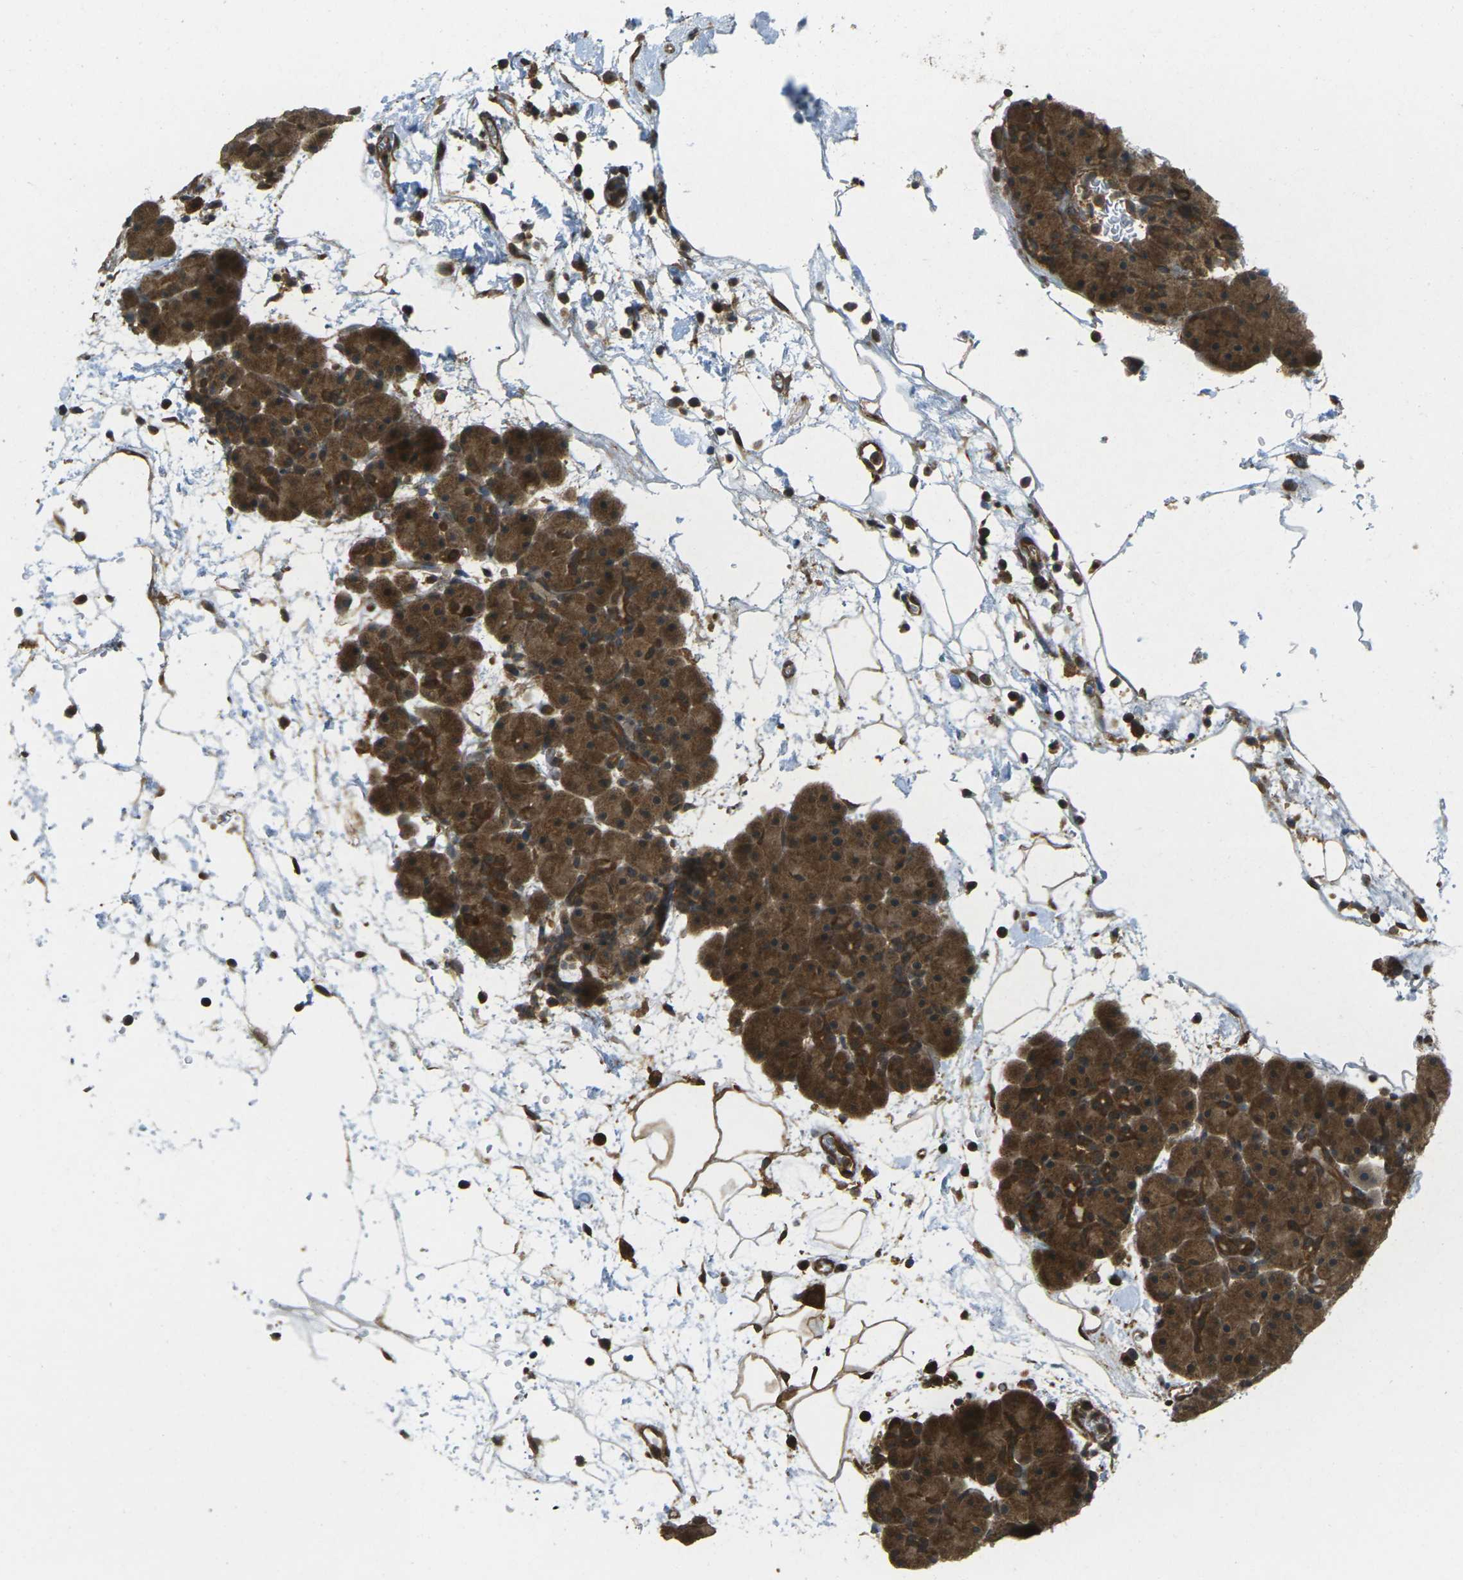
{"staining": {"intensity": "moderate", "quantity": ">75%", "location": "cytoplasmic/membranous"}, "tissue": "pancreas", "cell_type": "Exocrine glandular cells", "image_type": "normal", "snomed": [{"axis": "morphology", "description": "Normal tissue, NOS"}, {"axis": "topography", "description": "Pancreas"}], "caption": "This is a histology image of IHC staining of benign pancreas, which shows moderate positivity in the cytoplasmic/membranous of exocrine glandular cells.", "gene": "CHMP3", "patient": {"sex": "male", "age": 66}}